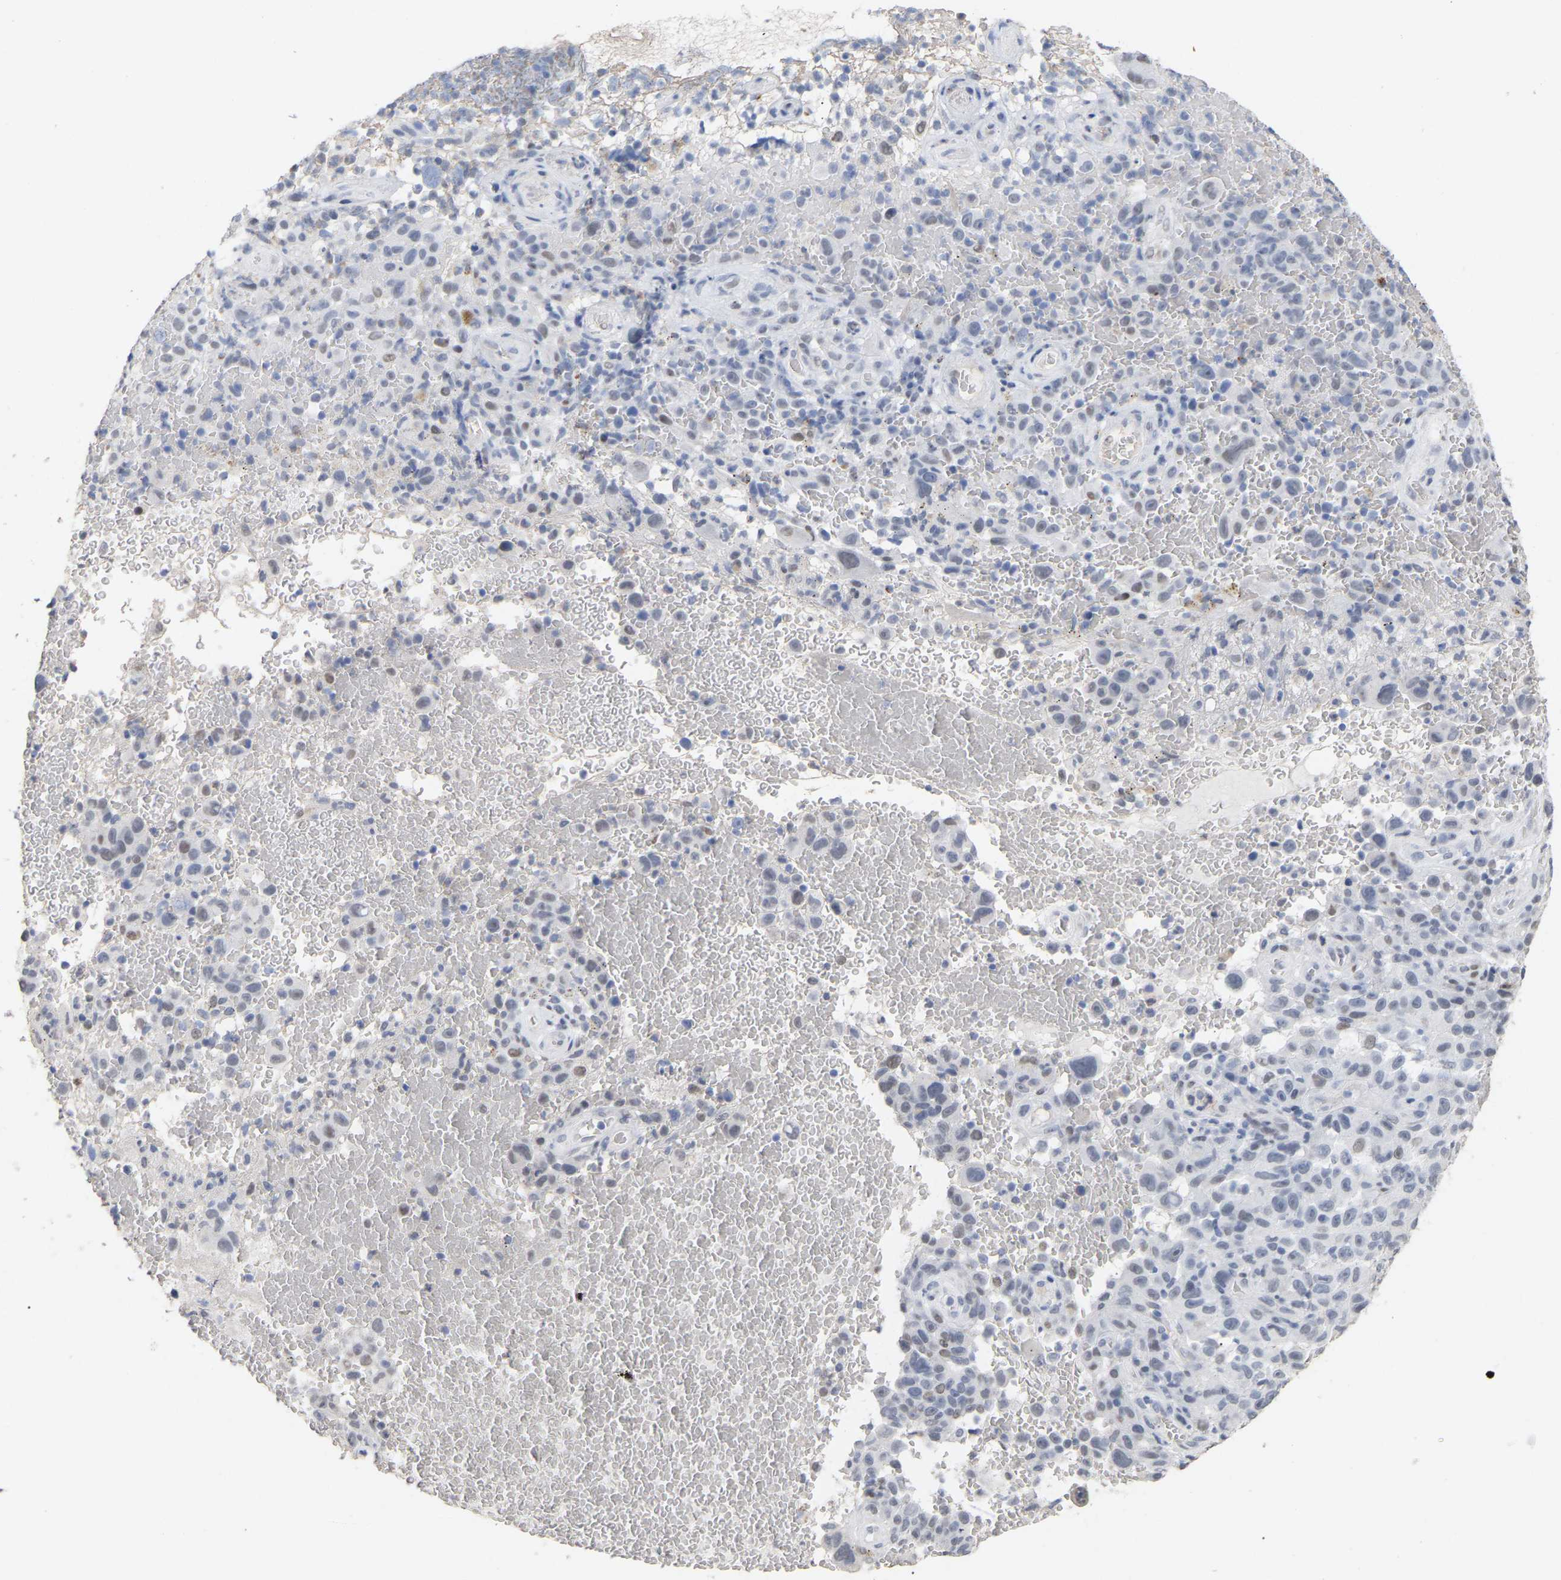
{"staining": {"intensity": "weak", "quantity": "<25%", "location": "nuclear"}, "tissue": "melanoma", "cell_type": "Tumor cells", "image_type": "cancer", "snomed": [{"axis": "morphology", "description": "Malignant melanoma, NOS"}, {"axis": "topography", "description": "Skin"}], "caption": "This is an IHC photomicrograph of malignant melanoma. There is no positivity in tumor cells.", "gene": "AMPH", "patient": {"sex": "female", "age": 82}}